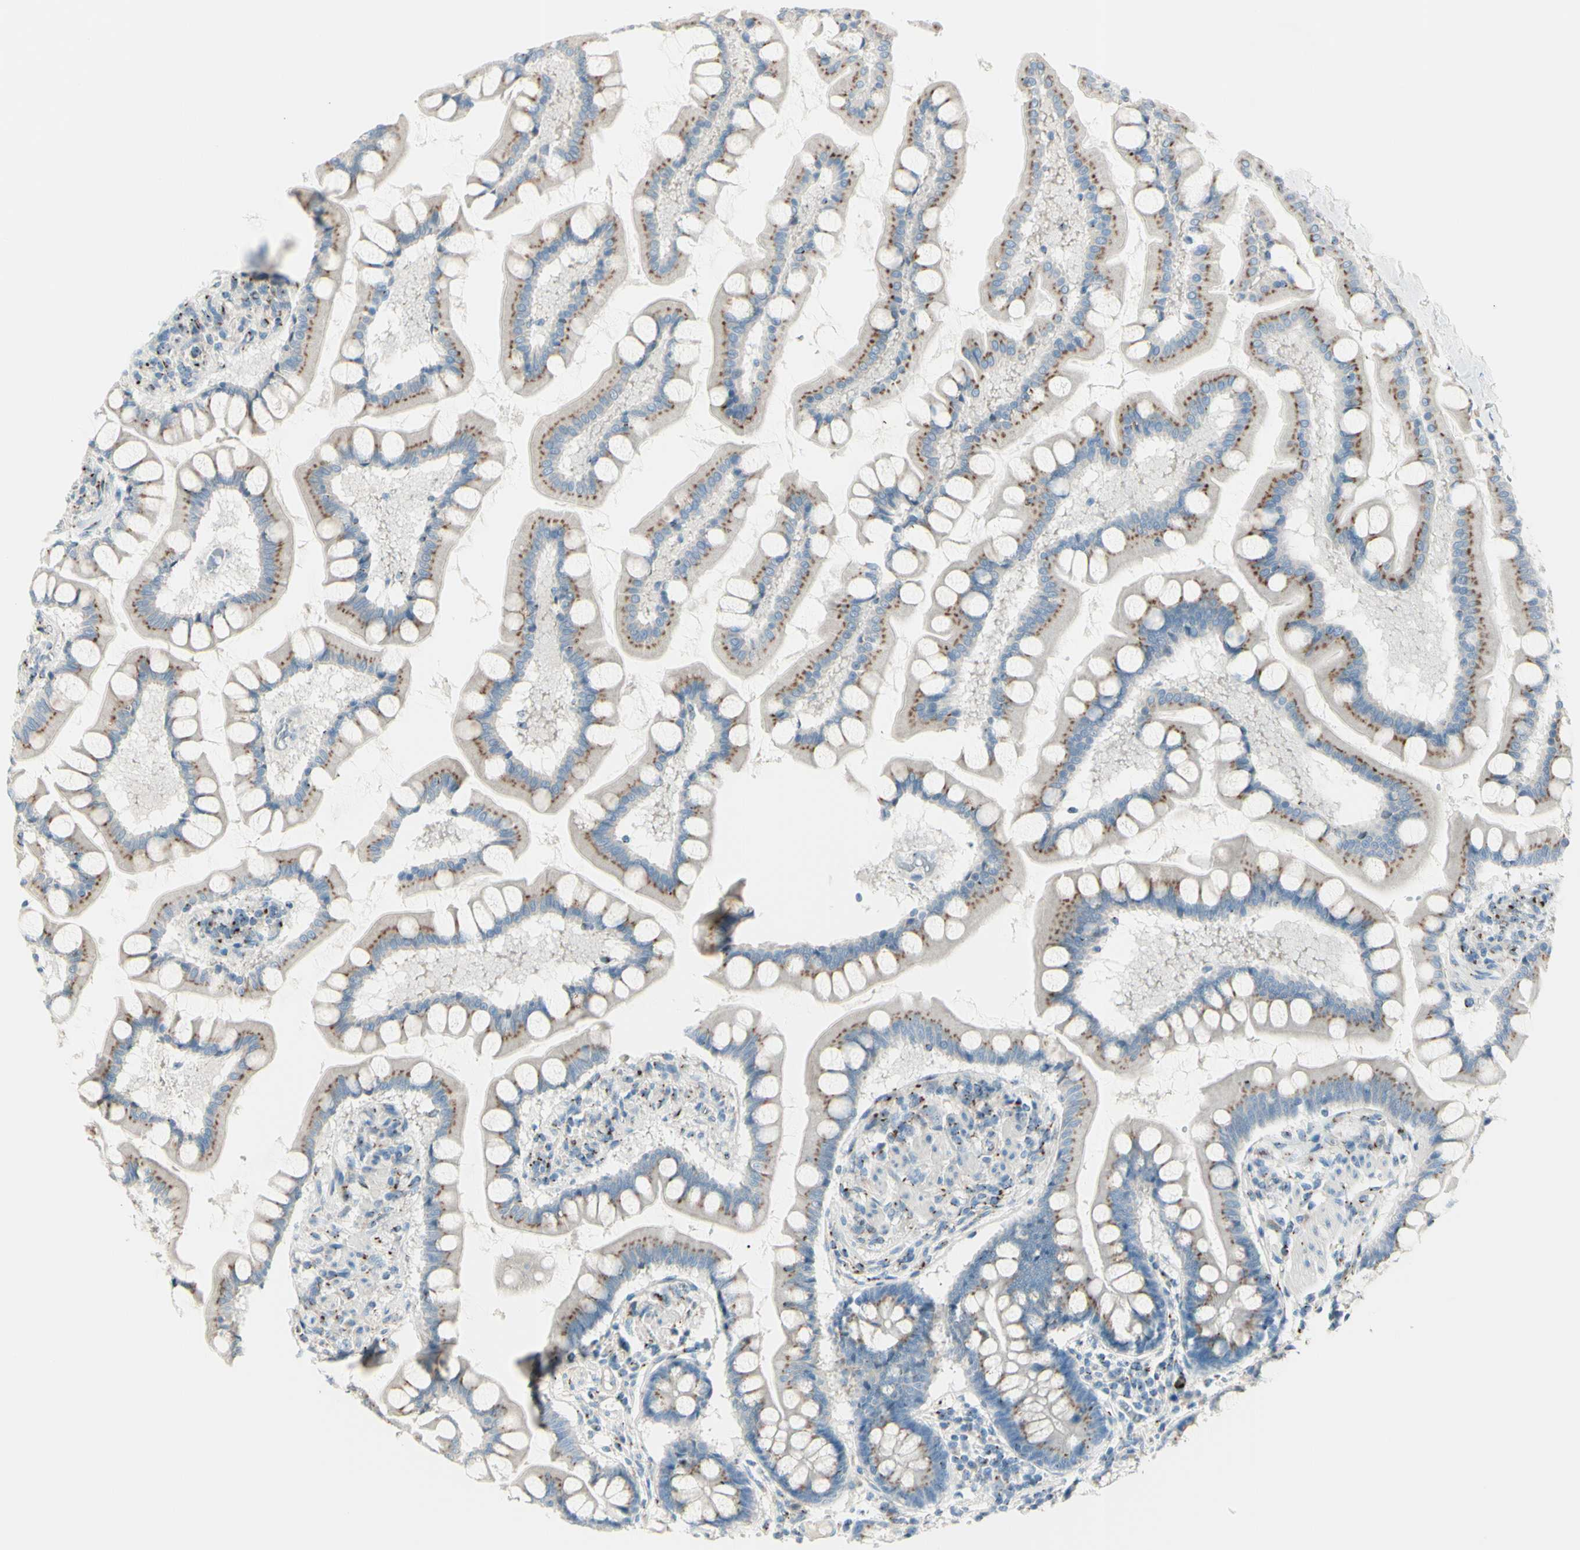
{"staining": {"intensity": "strong", "quantity": "25%-75%", "location": "cytoplasmic/membranous"}, "tissue": "small intestine", "cell_type": "Glandular cells", "image_type": "normal", "snomed": [{"axis": "morphology", "description": "Normal tissue, NOS"}, {"axis": "topography", "description": "Small intestine"}], "caption": "Small intestine stained with DAB immunohistochemistry (IHC) displays high levels of strong cytoplasmic/membranous positivity in approximately 25%-75% of glandular cells.", "gene": "B4GALT1", "patient": {"sex": "male", "age": 41}}